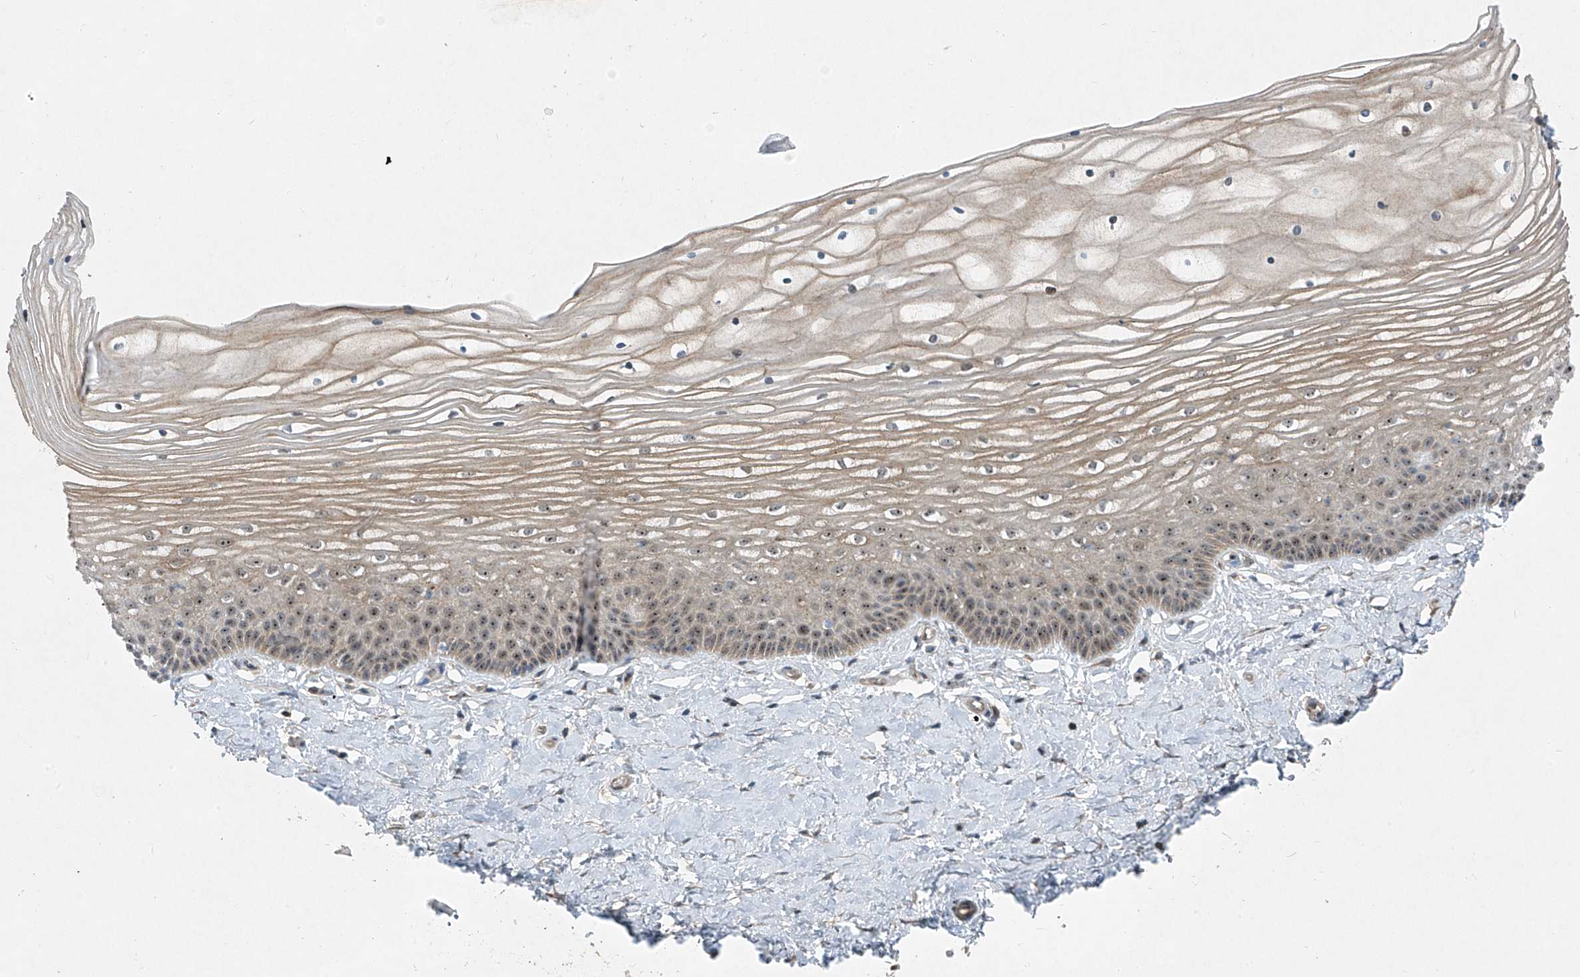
{"staining": {"intensity": "moderate", "quantity": ">75%", "location": "cytoplasmic/membranous,nuclear"}, "tissue": "vagina", "cell_type": "Squamous epithelial cells", "image_type": "normal", "snomed": [{"axis": "morphology", "description": "Normal tissue, NOS"}, {"axis": "topography", "description": "Vagina"}, {"axis": "topography", "description": "Cervix"}], "caption": "Protein staining of unremarkable vagina demonstrates moderate cytoplasmic/membranous,nuclear positivity in about >75% of squamous epithelial cells.", "gene": "PPCS", "patient": {"sex": "female", "age": 40}}